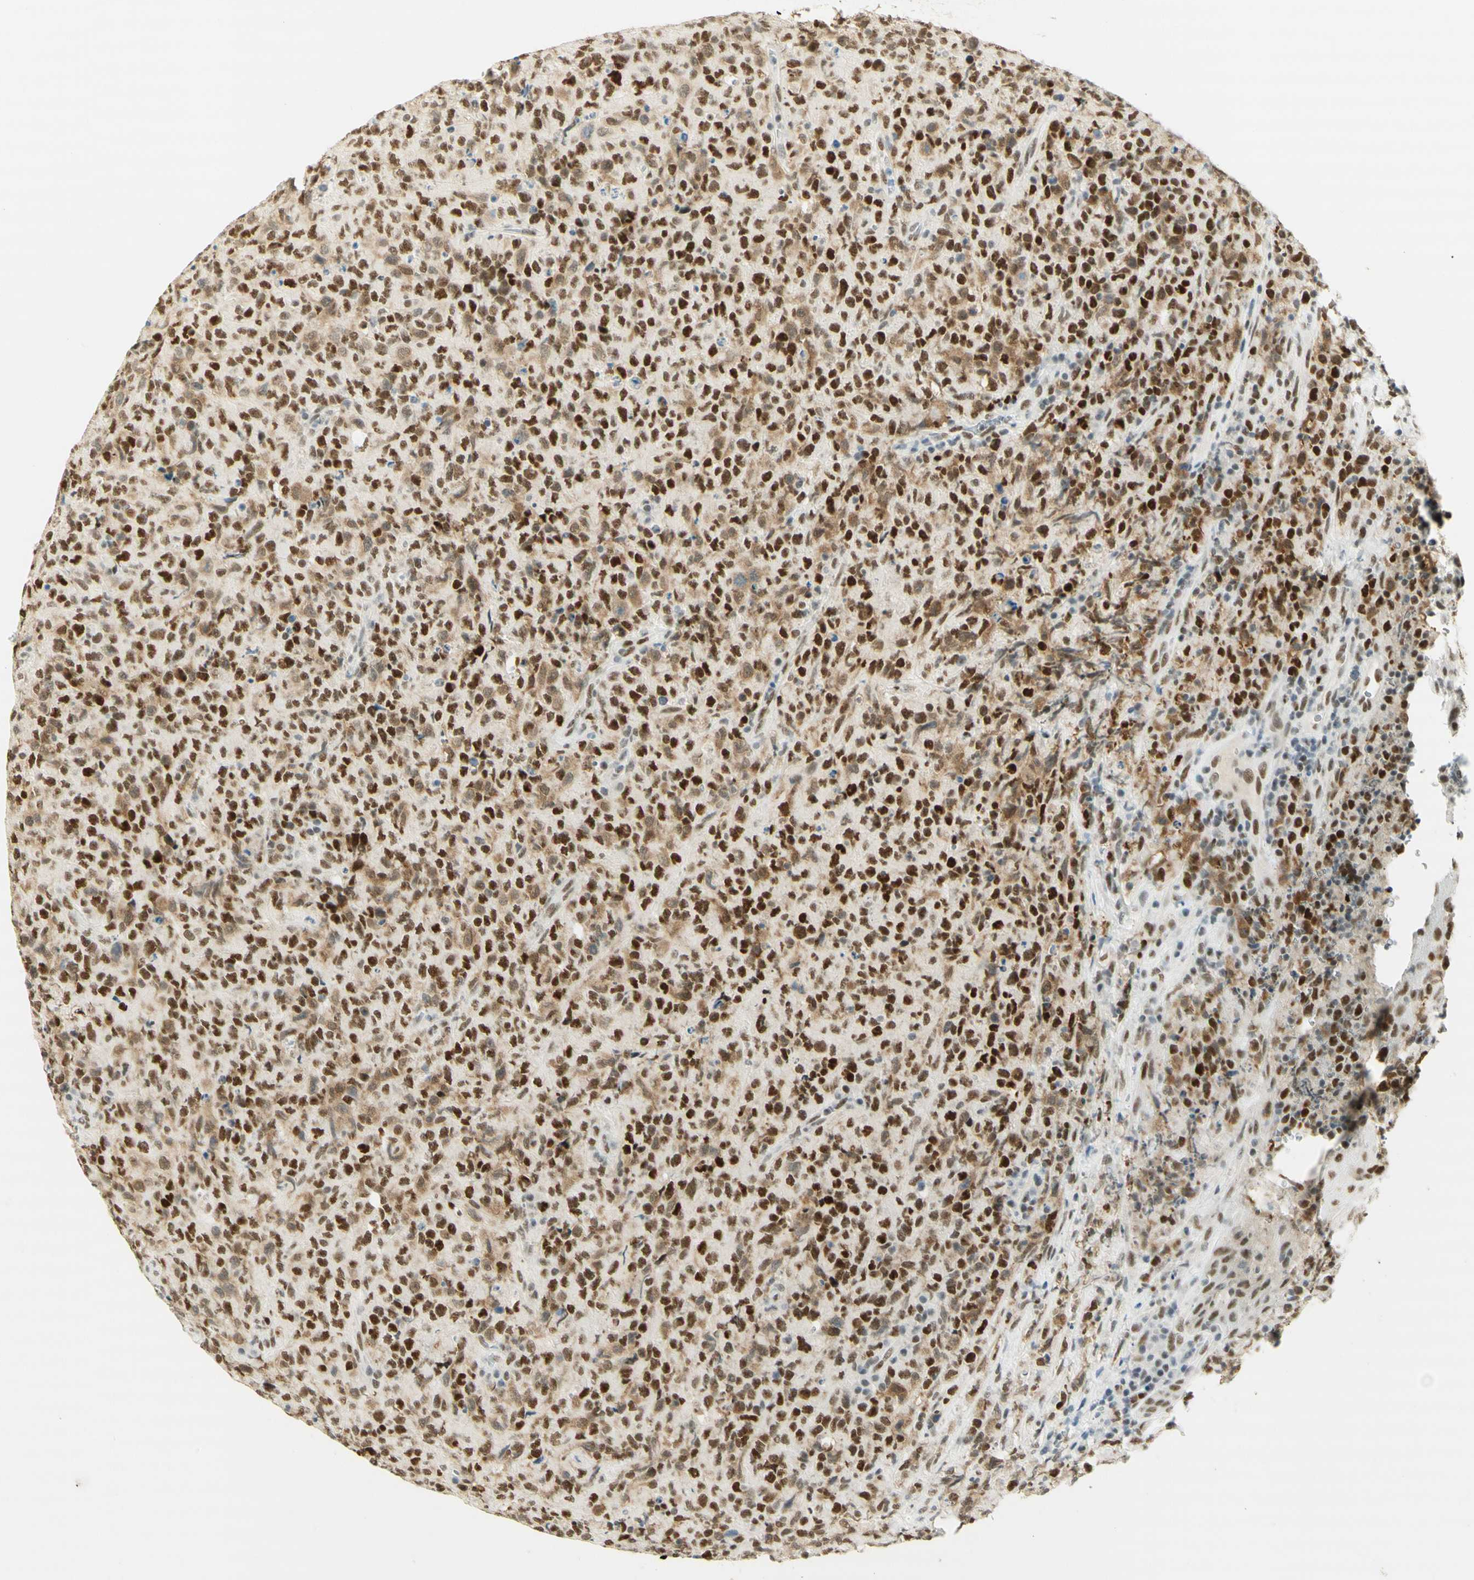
{"staining": {"intensity": "strong", "quantity": ">75%", "location": "cytoplasmic/membranous,nuclear"}, "tissue": "lymphoma", "cell_type": "Tumor cells", "image_type": "cancer", "snomed": [{"axis": "morphology", "description": "Malignant lymphoma, non-Hodgkin's type, High grade"}, {"axis": "topography", "description": "Tonsil"}], "caption": "Tumor cells show high levels of strong cytoplasmic/membranous and nuclear expression in approximately >75% of cells in lymphoma.", "gene": "PMS2", "patient": {"sex": "female", "age": 36}}